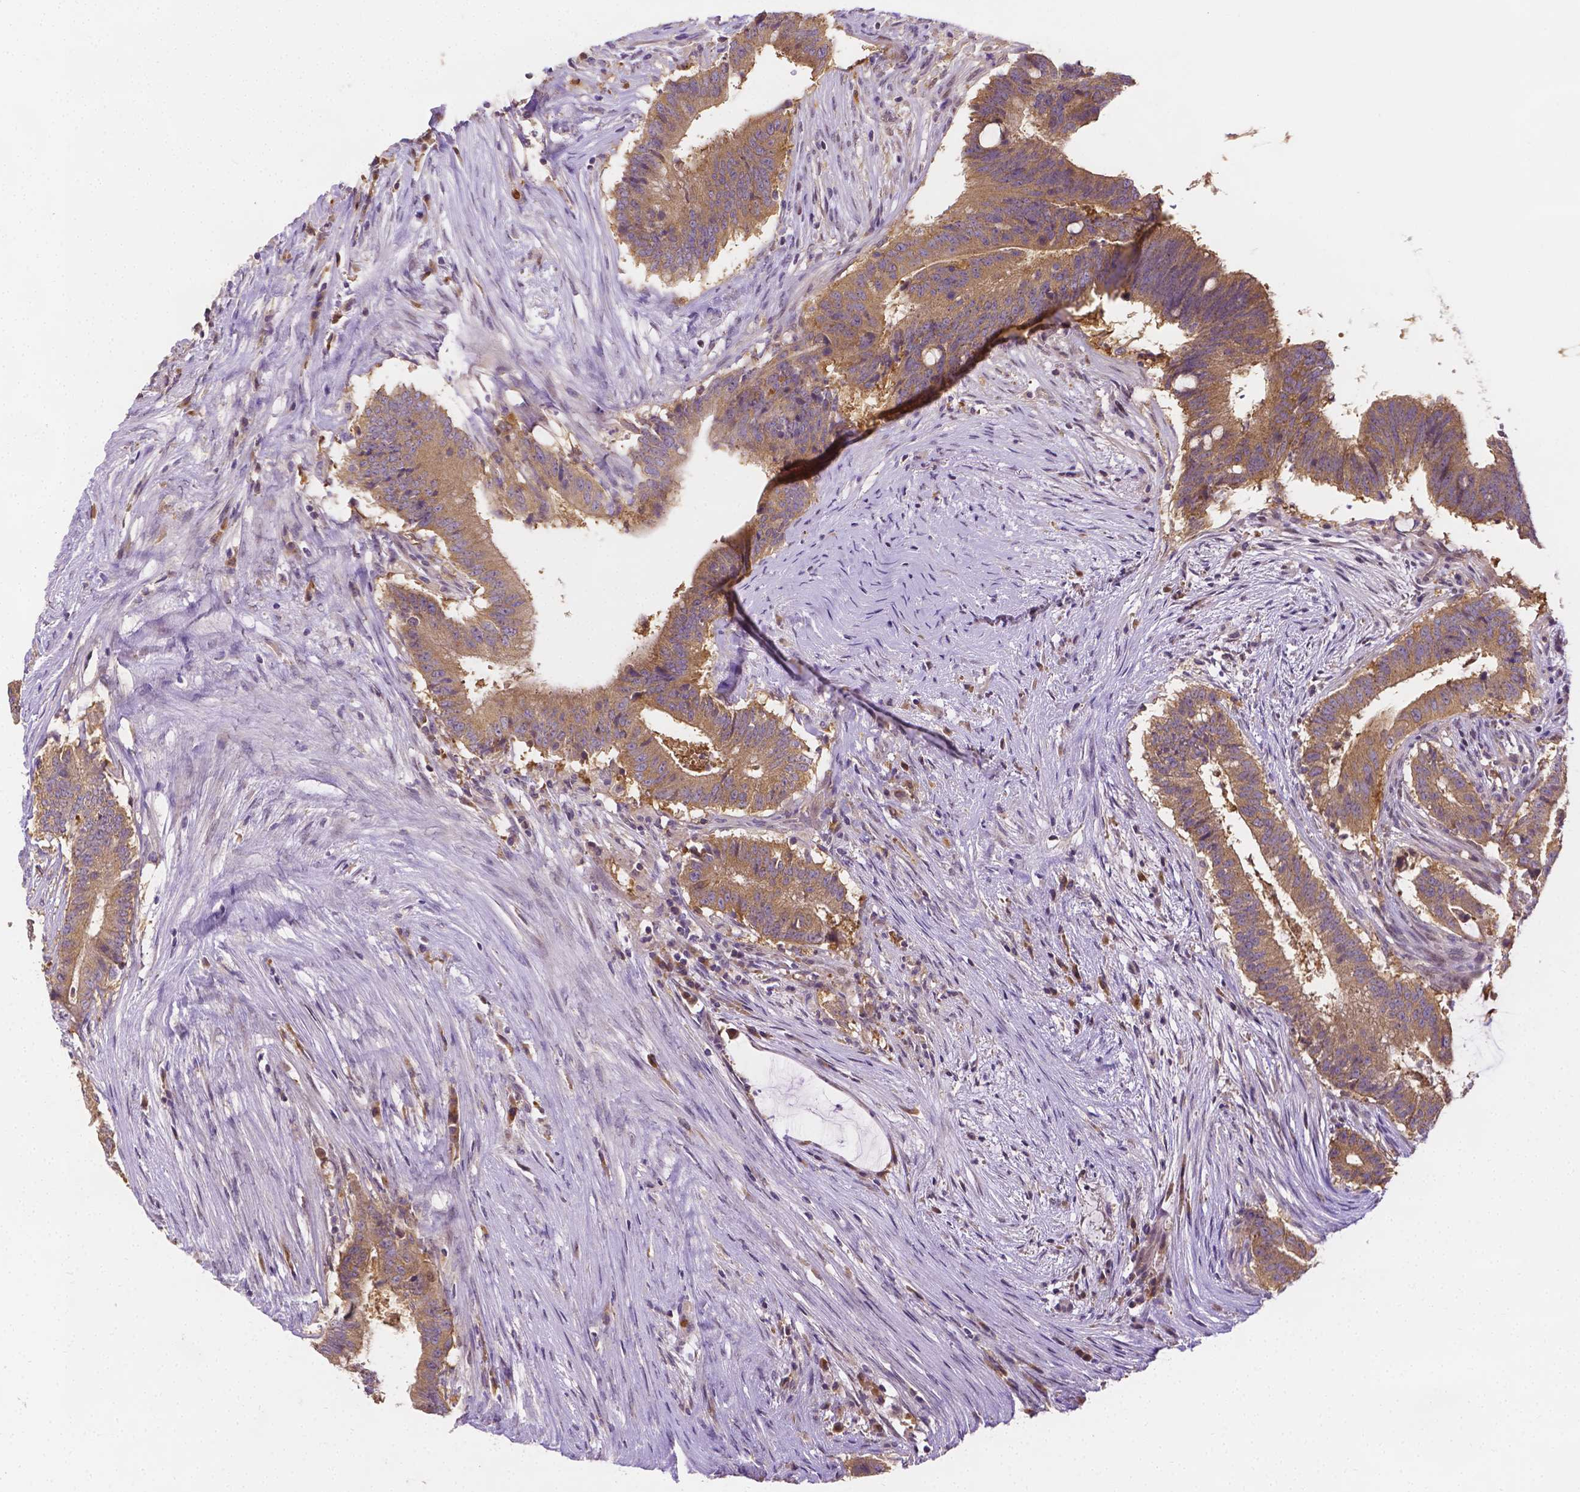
{"staining": {"intensity": "weak", "quantity": ">75%", "location": "cytoplasmic/membranous"}, "tissue": "colorectal cancer", "cell_type": "Tumor cells", "image_type": "cancer", "snomed": [{"axis": "morphology", "description": "Adenocarcinoma, NOS"}, {"axis": "topography", "description": "Colon"}], "caption": "Approximately >75% of tumor cells in colorectal cancer reveal weak cytoplasmic/membranous protein expression as visualized by brown immunohistochemical staining.", "gene": "ZNRD2", "patient": {"sex": "female", "age": 43}}